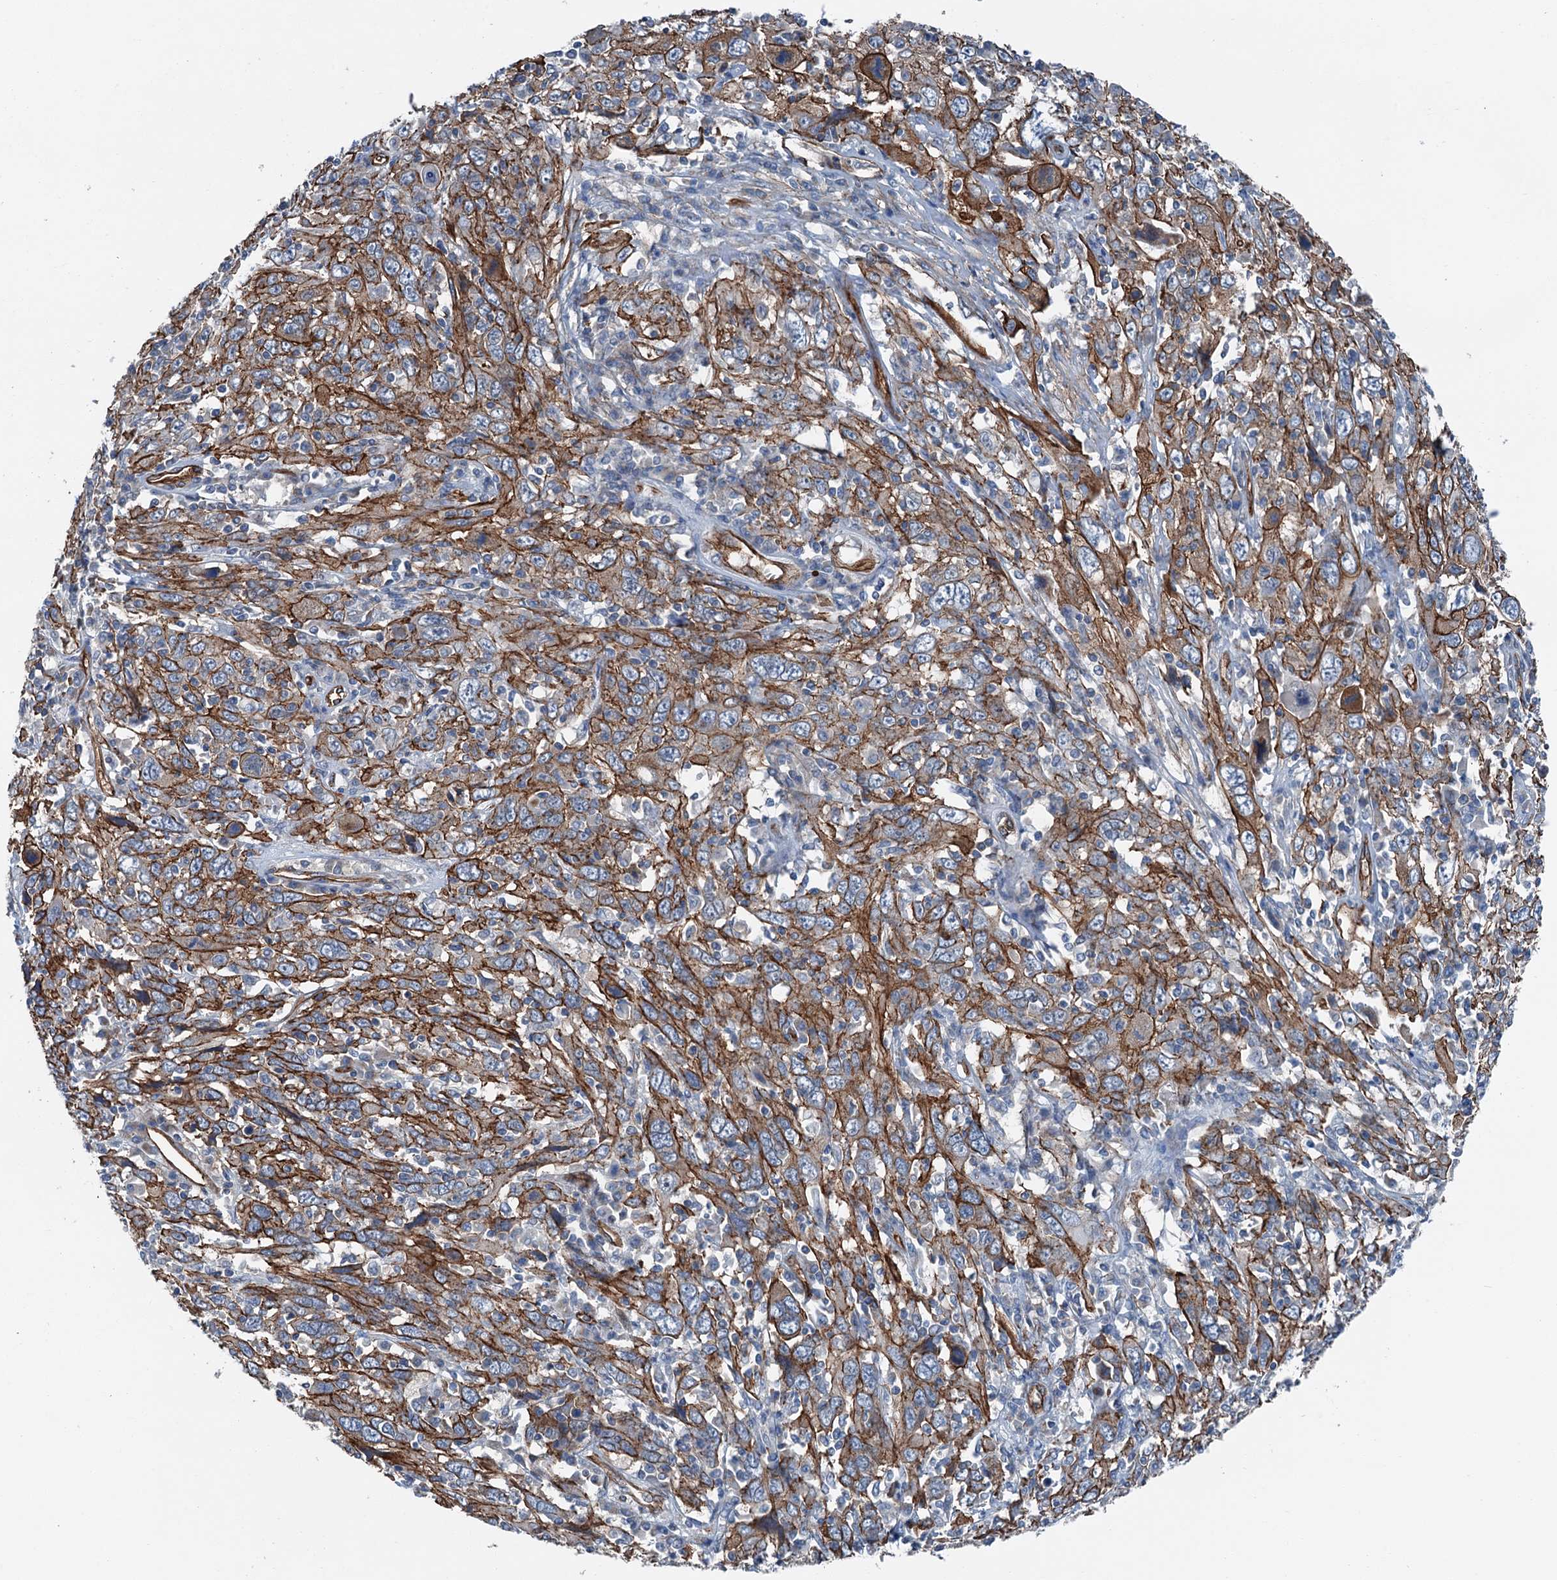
{"staining": {"intensity": "moderate", "quantity": ">75%", "location": "cytoplasmic/membranous"}, "tissue": "cervical cancer", "cell_type": "Tumor cells", "image_type": "cancer", "snomed": [{"axis": "morphology", "description": "Squamous cell carcinoma, NOS"}, {"axis": "topography", "description": "Cervix"}], "caption": "Cervical cancer (squamous cell carcinoma) stained with immunohistochemistry (IHC) displays moderate cytoplasmic/membranous expression in about >75% of tumor cells. The staining was performed using DAB (3,3'-diaminobenzidine), with brown indicating positive protein expression. Nuclei are stained blue with hematoxylin.", "gene": "NMRAL1", "patient": {"sex": "female", "age": 46}}